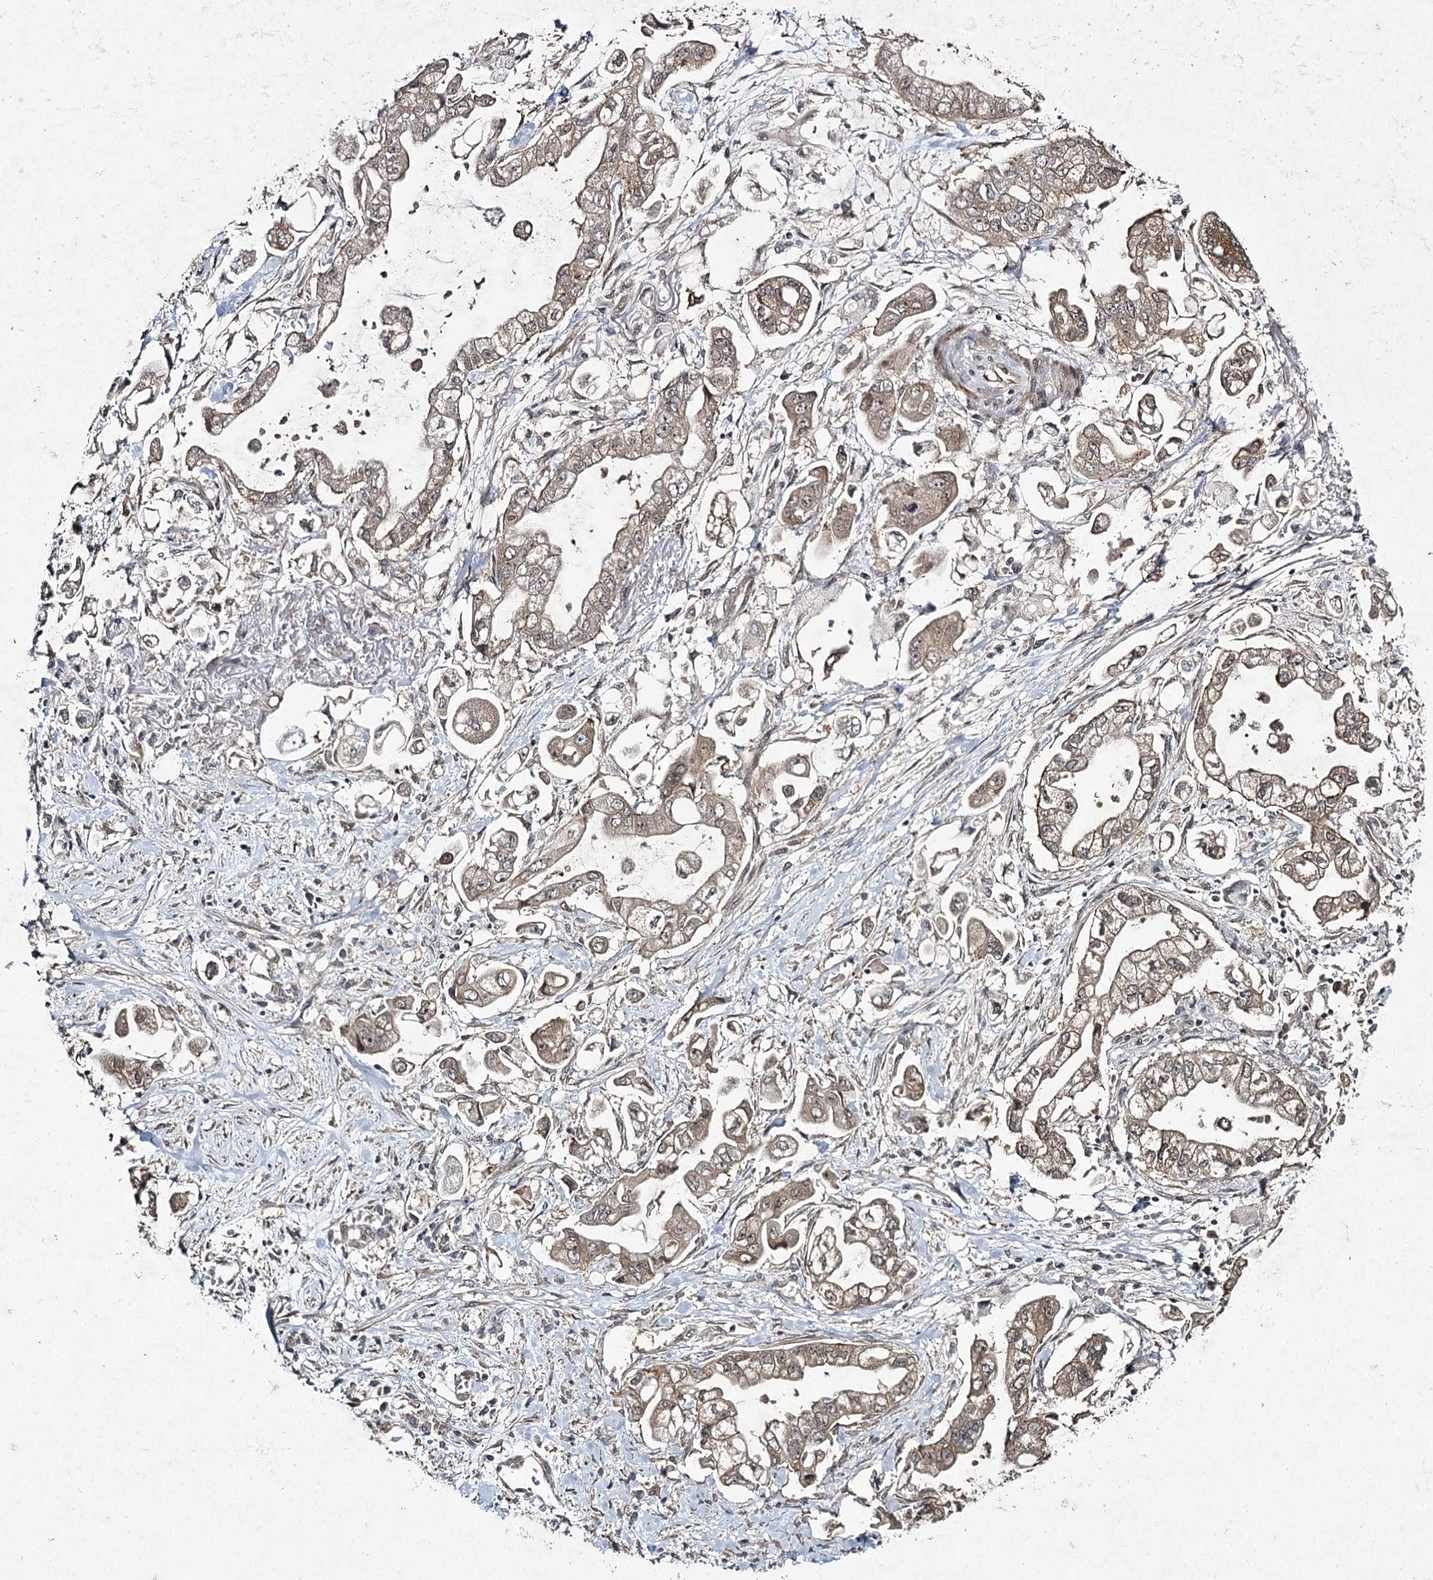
{"staining": {"intensity": "moderate", "quantity": ">75%", "location": "cytoplasmic/membranous"}, "tissue": "stomach cancer", "cell_type": "Tumor cells", "image_type": "cancer", "snomed": [{"axis": "morphology", "description": "Adenocarcinoma, NOS"}, {"axis": "topography", "description": "Stomach"}], "caption": "Protein staining exhibits moderate cytoplasmic/membranous staining in about >75% of tumor cells in adenocarcinoma (stomach).", "gene": "DCUN1D4", "patient": {"sex": "male", "age": 62}}